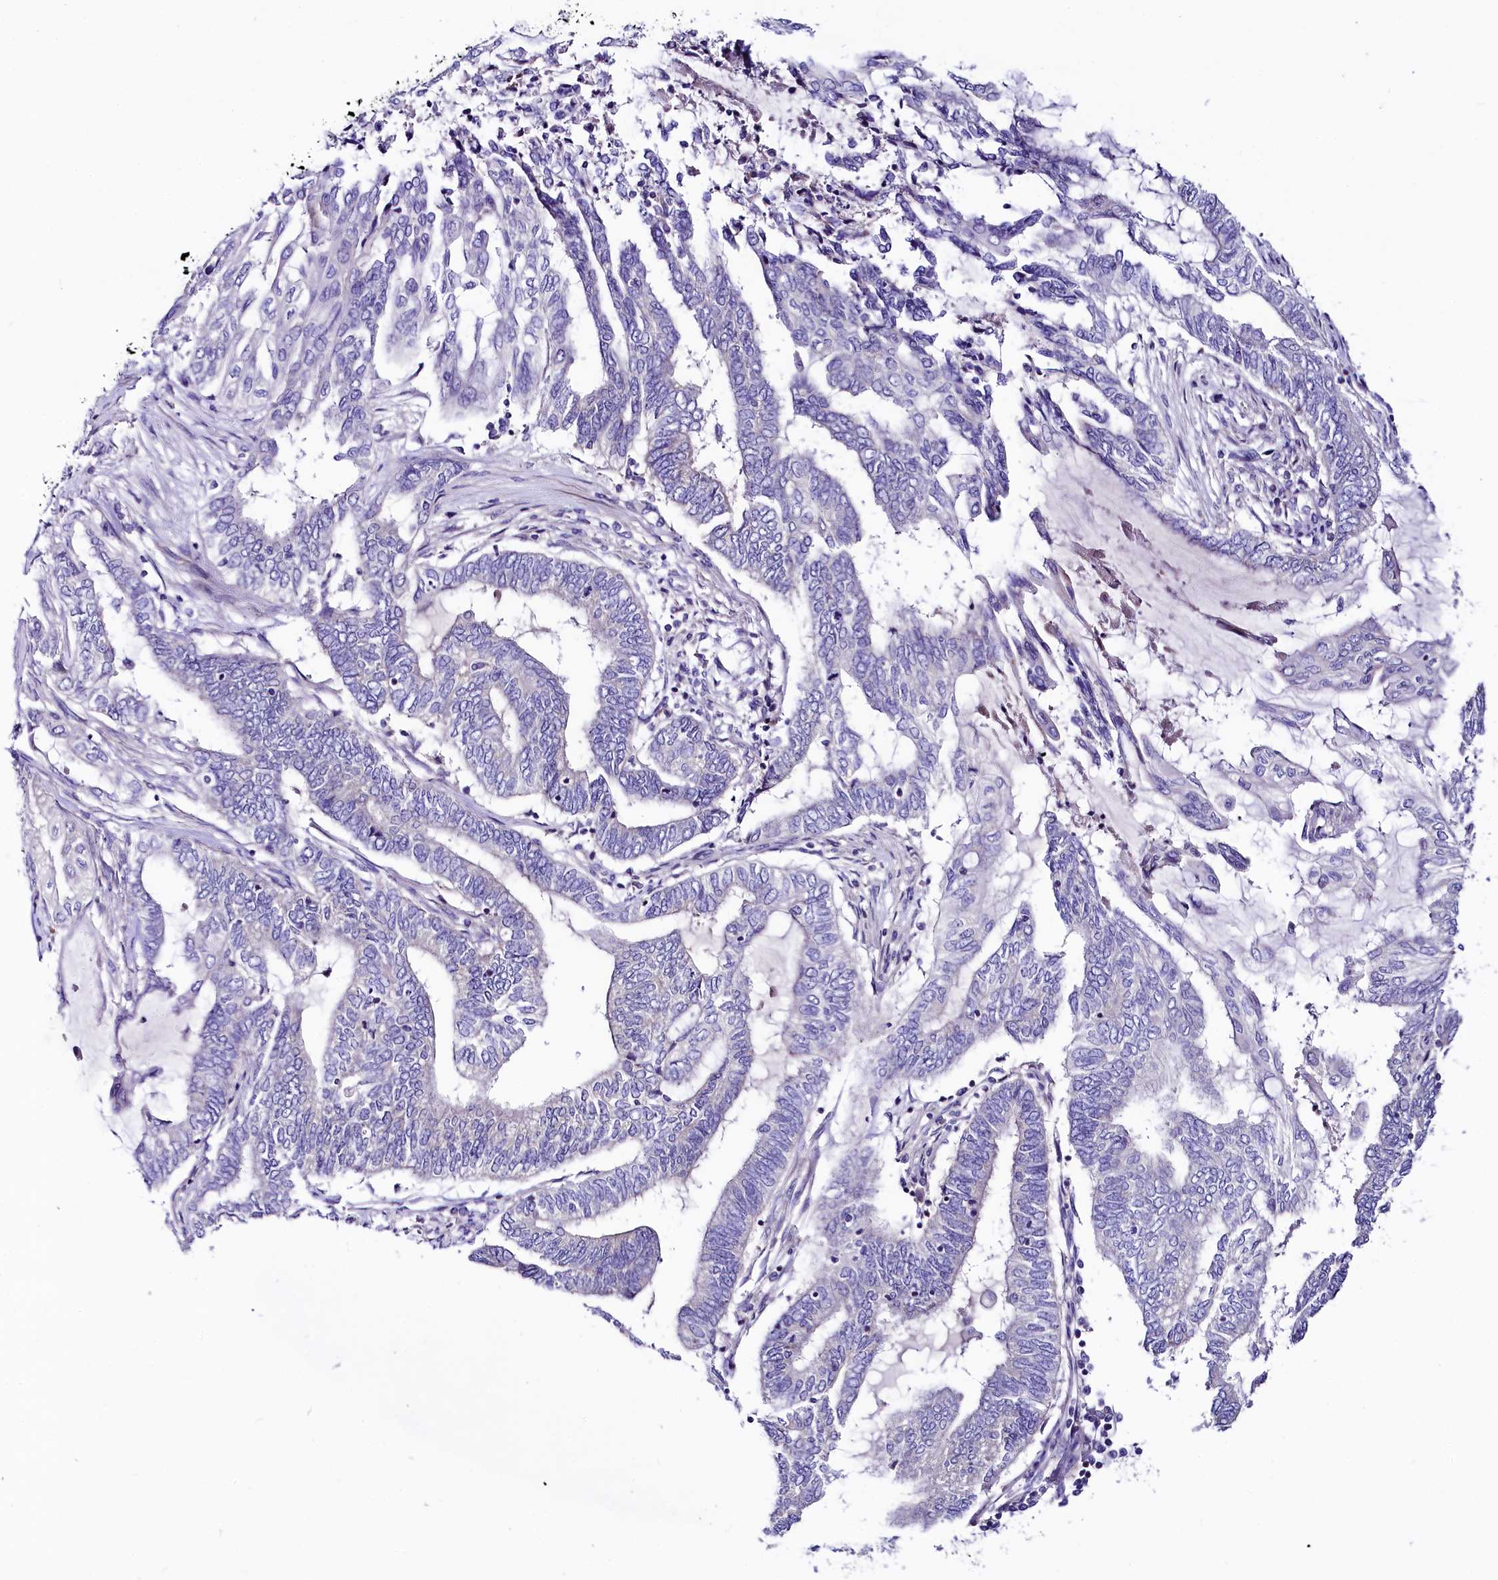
{"staining": {"intensity": "negative", "quantity": "none", "location": "none"}, "tissue": "endometrial cancer", "cell_type": "Tumor cells", "image_type": "cancer", "snomed": [{"axis": "morphology", "description": "Adenocarcinoma, NOS"}, {"axis": "topography", "description": "Uterus"}, {"axis": "topography", "description": "Endometrium"}], "caption": "High magnification brightfield microscopy of endometrial adenocarcinoma stained with DAB (brown) and counterstained with hematoxylin (blue): tumor cells show no significant positivity.", "gene": "ABHD5", "patient": {"sex": "female", "age": 70}}